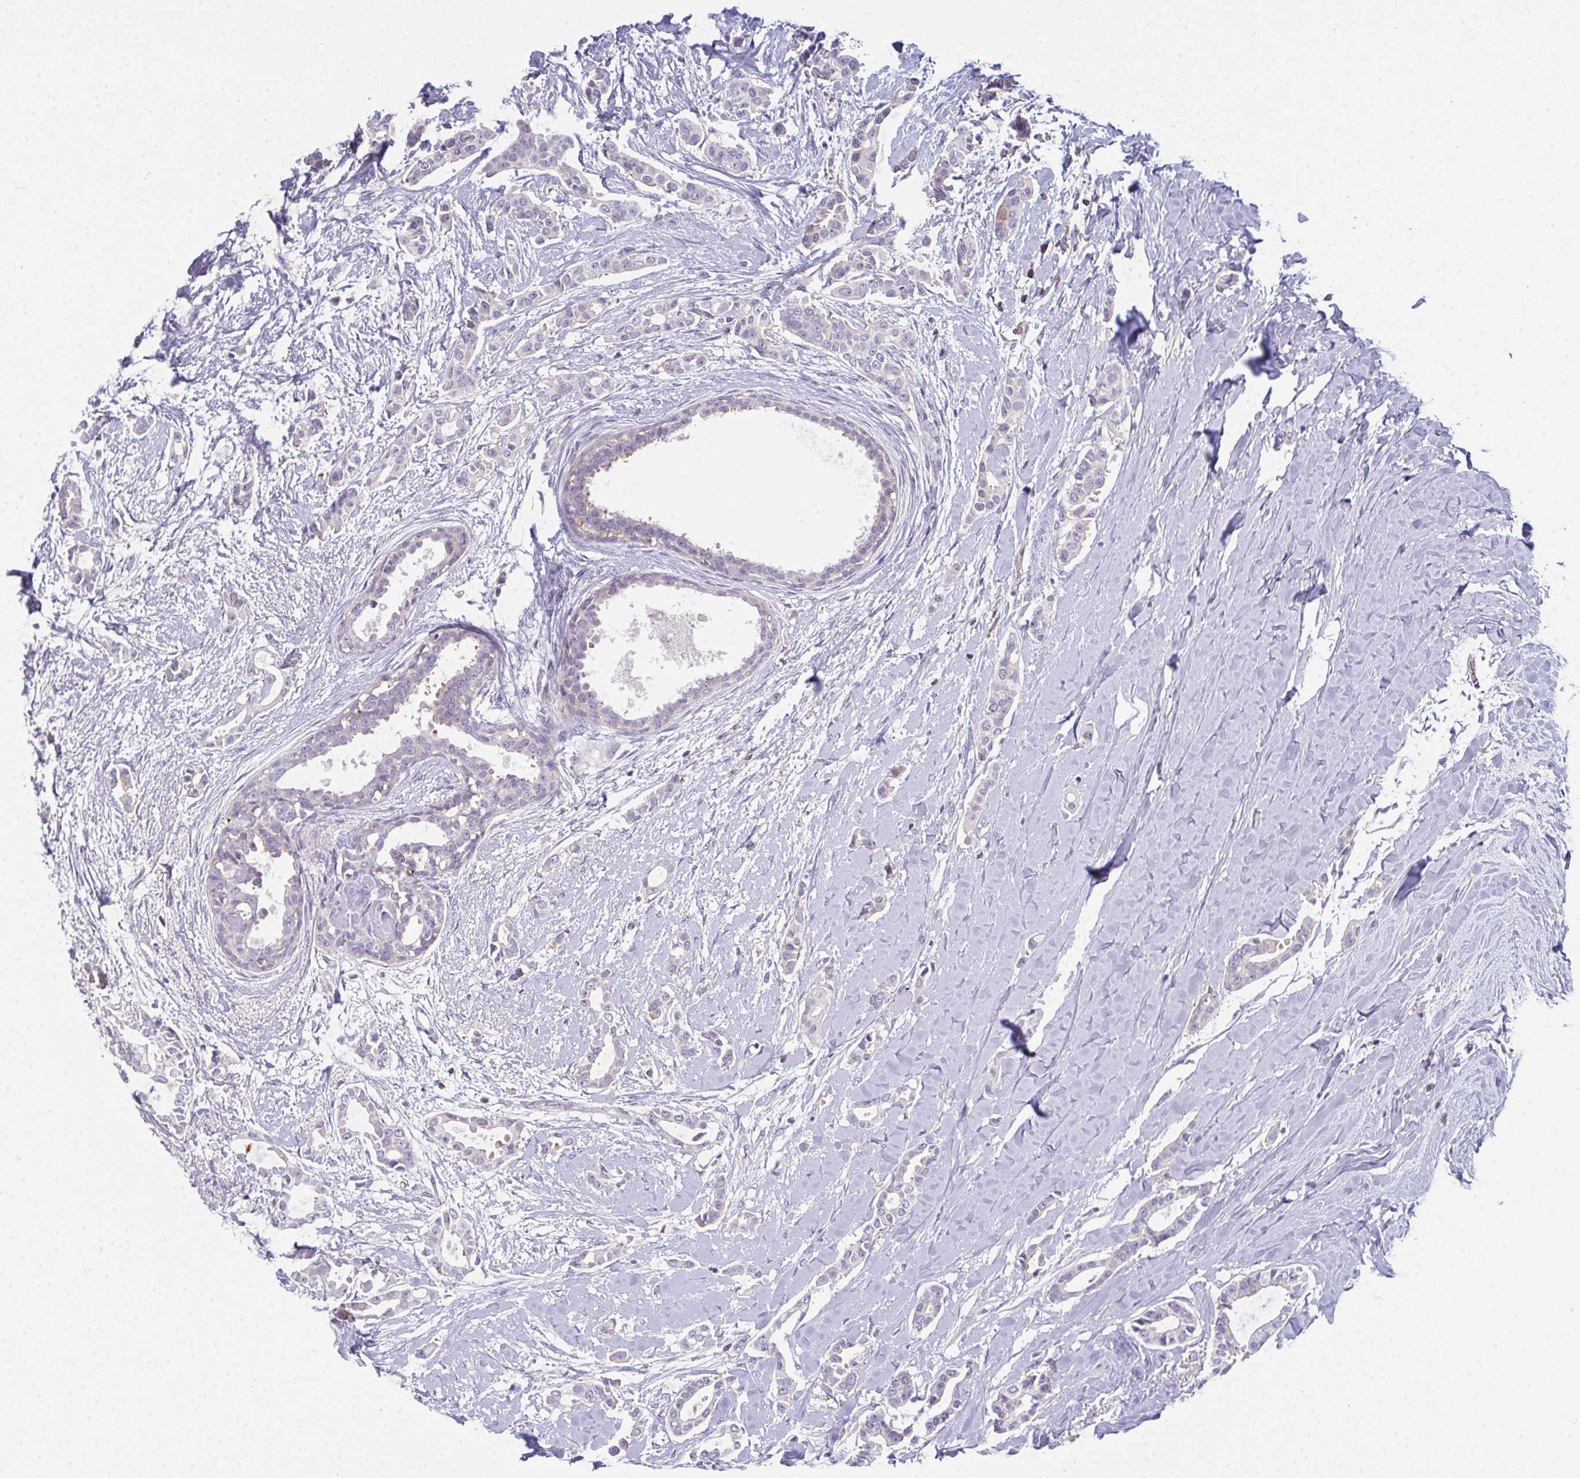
{"staining": {"intensity": "negative", "quantity": "none", "location": "none"}, "tissue": "breast cancer", "cell_type": "Tumor cells", "image_type": "cancer", "snomed": [{"axis": "morphology", "description": "Duct carcinoma"}, {"axis": "topography", "description": "Breast"}], "caption": "Histopathology image shows no significant protein positivity in tumor cells of breast cancer (invasive ductal carcinoma).", "gene": "CD80", "patient": {"sex": "female", "age": 64}}